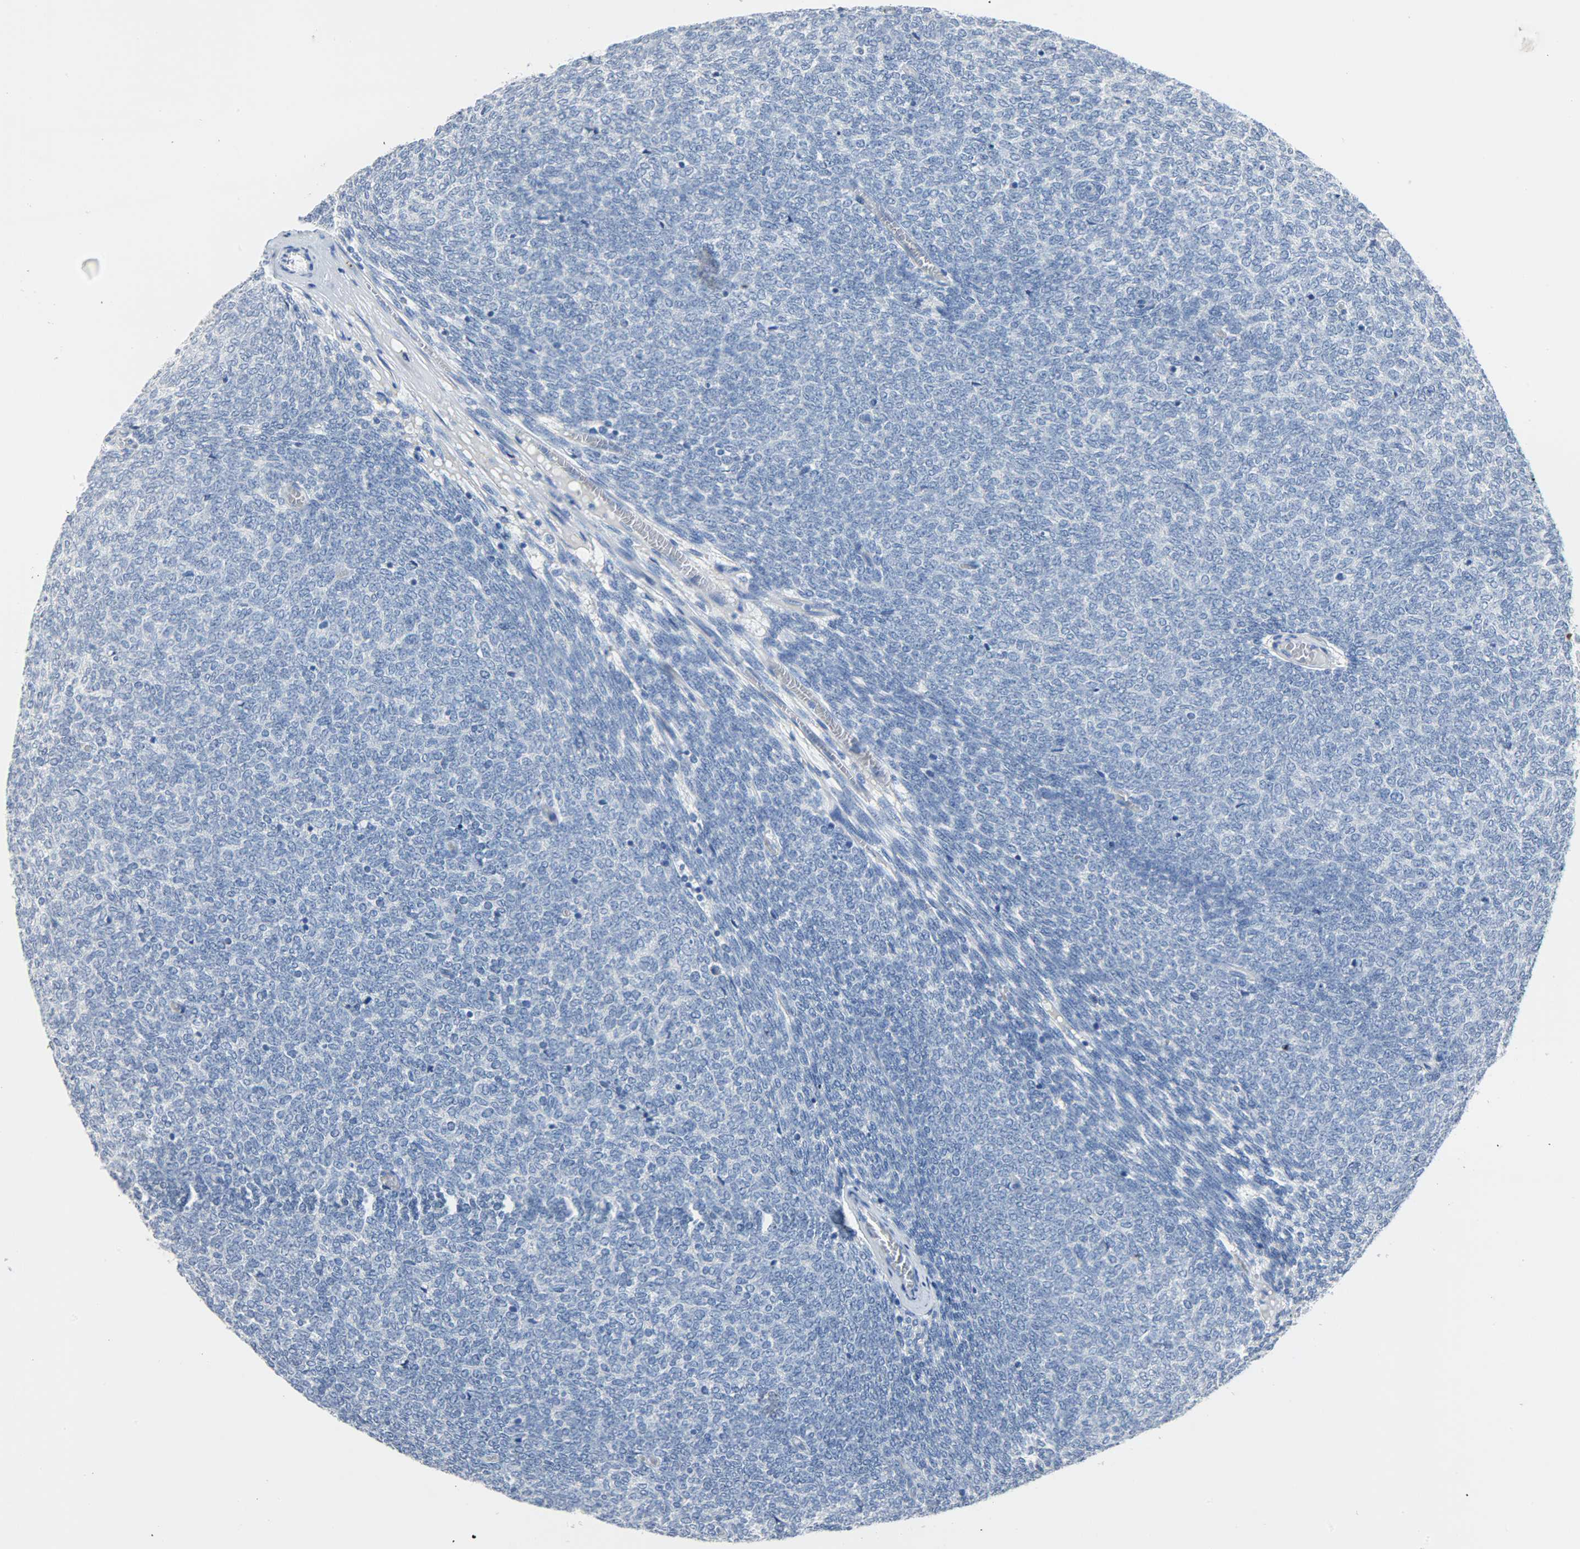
{"staining": {"intensity": "negative", "quantity": "none", "location": "none"}, "tissue": "renal cancer", "cell_type": "Tumor cells", "image_type": "cancer", "snomed": [{"axis": "morphology", "description": "Neoplasm, malignant, NOS"}, {"axis": "topography", "description": "Kidney"}], "caption": "Tumor cells are negative for protein expression in human malignant neoplasm (renal). (DAB (3,3'-diaminobenzidine) IHC visualized using brightfield microscopy, high magnification).", "gene": "CA3", "patient": {"sex": "male", "age": 28}}